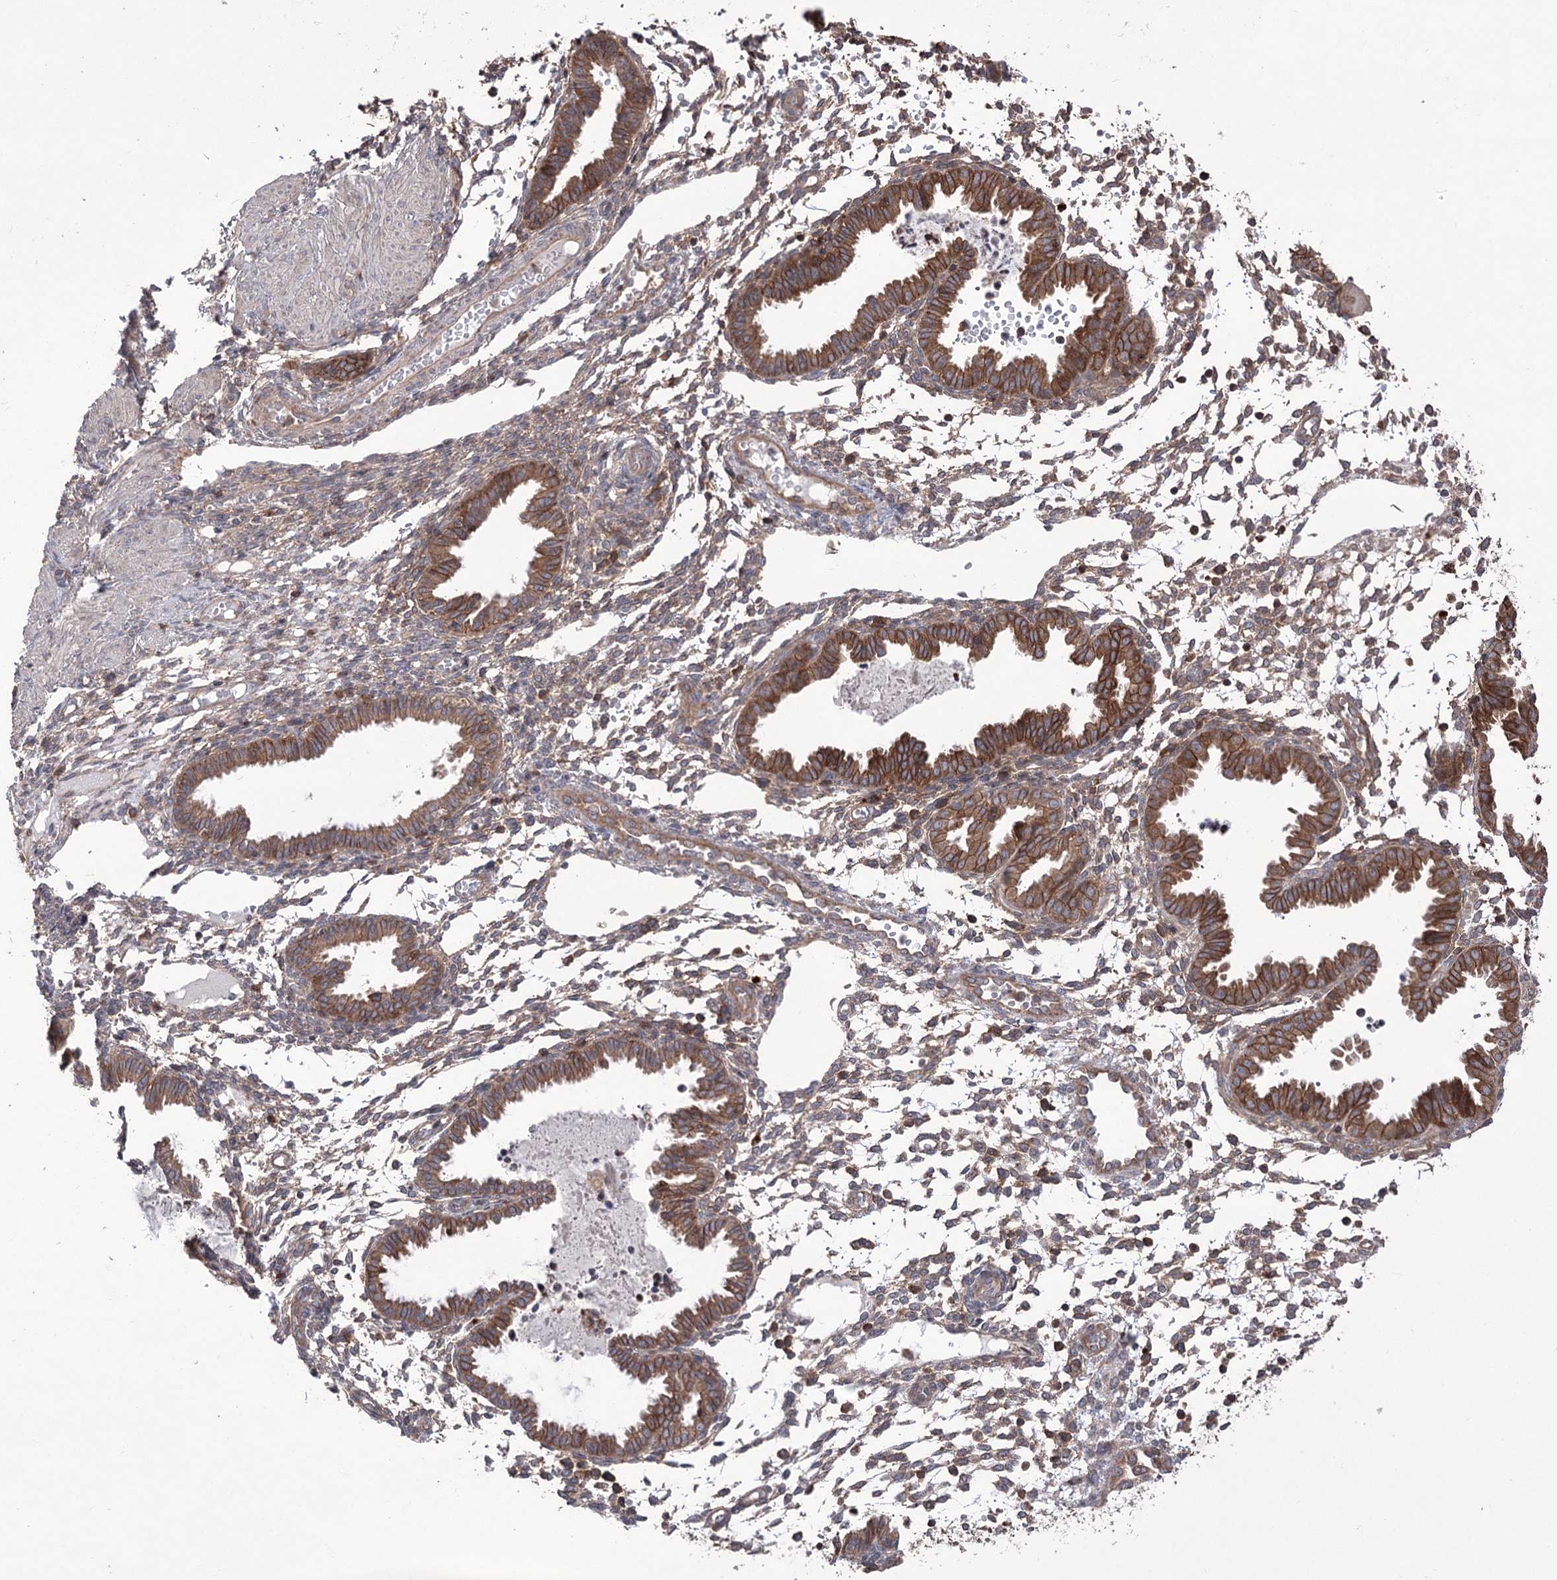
{"staining": {"intensity": "weak", "quantity": "25%-75%", "location": "cytoplasmic/membranous"}, "tissue": "endometrium", "cell_type": "Cells in endometrial stroma", "image_type": "normal", "snomed": [{"axis": "morphology", "description": "Normal tissue, NOS"}, {"axis": "topography", "description": "Endometrium"}], "caption": "Cells in endometrial stroma exhibit low levels of weak cytoplasmic/membranous expression in approximately 25%-75% of cells in unremarkable human endometrium. (DAB (3,3'-diaminobenzidine) = brown stain, brightfield microscopy at high magnification).", "gene": "XYLB", "patient": {"sex": "female", "age": 33}}